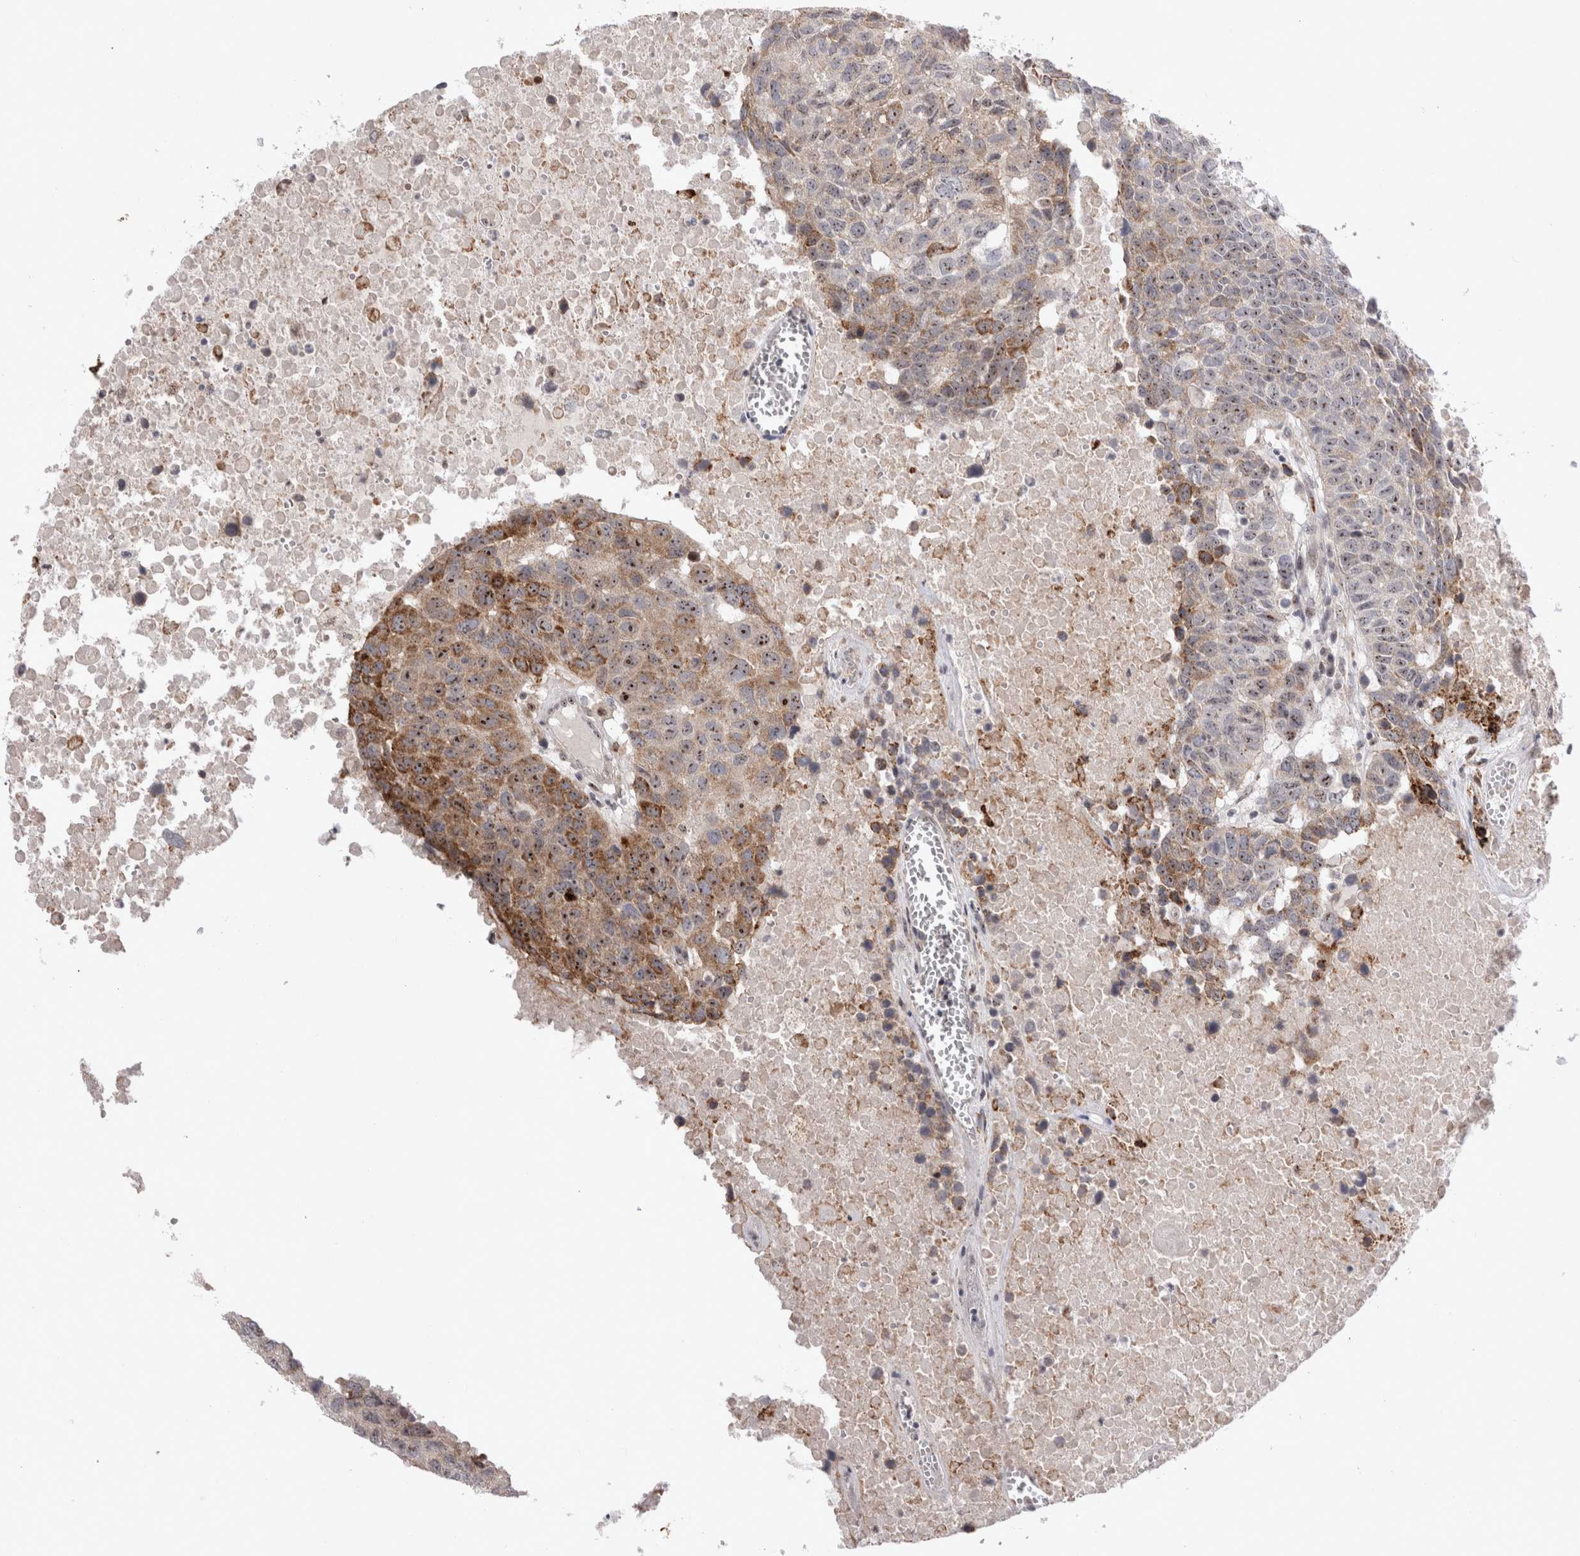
{"staining": {"intensity": "moderate", "quantity": ">75%", "location": "cytoplasmic/membranous,nuclear"}, "tissue": "head and neck cancer", "cell_type": "Tumor cells", "image_type": "cancer", "snomed": [{"axis": "morphology", "description": "Squamous cell carcinoma, NOS"}, {"axis": "topography", "description": "Head-Neck"}], "caption": "Moderate cytoplasmic/membranous and nuclear expression for a protein is identified in about >75% of tumor cells of head and neck squamous cell carcinoma using immunohistochemistry.", "gene": "STK11", "patient": {"sex": "male", "age": 66}}